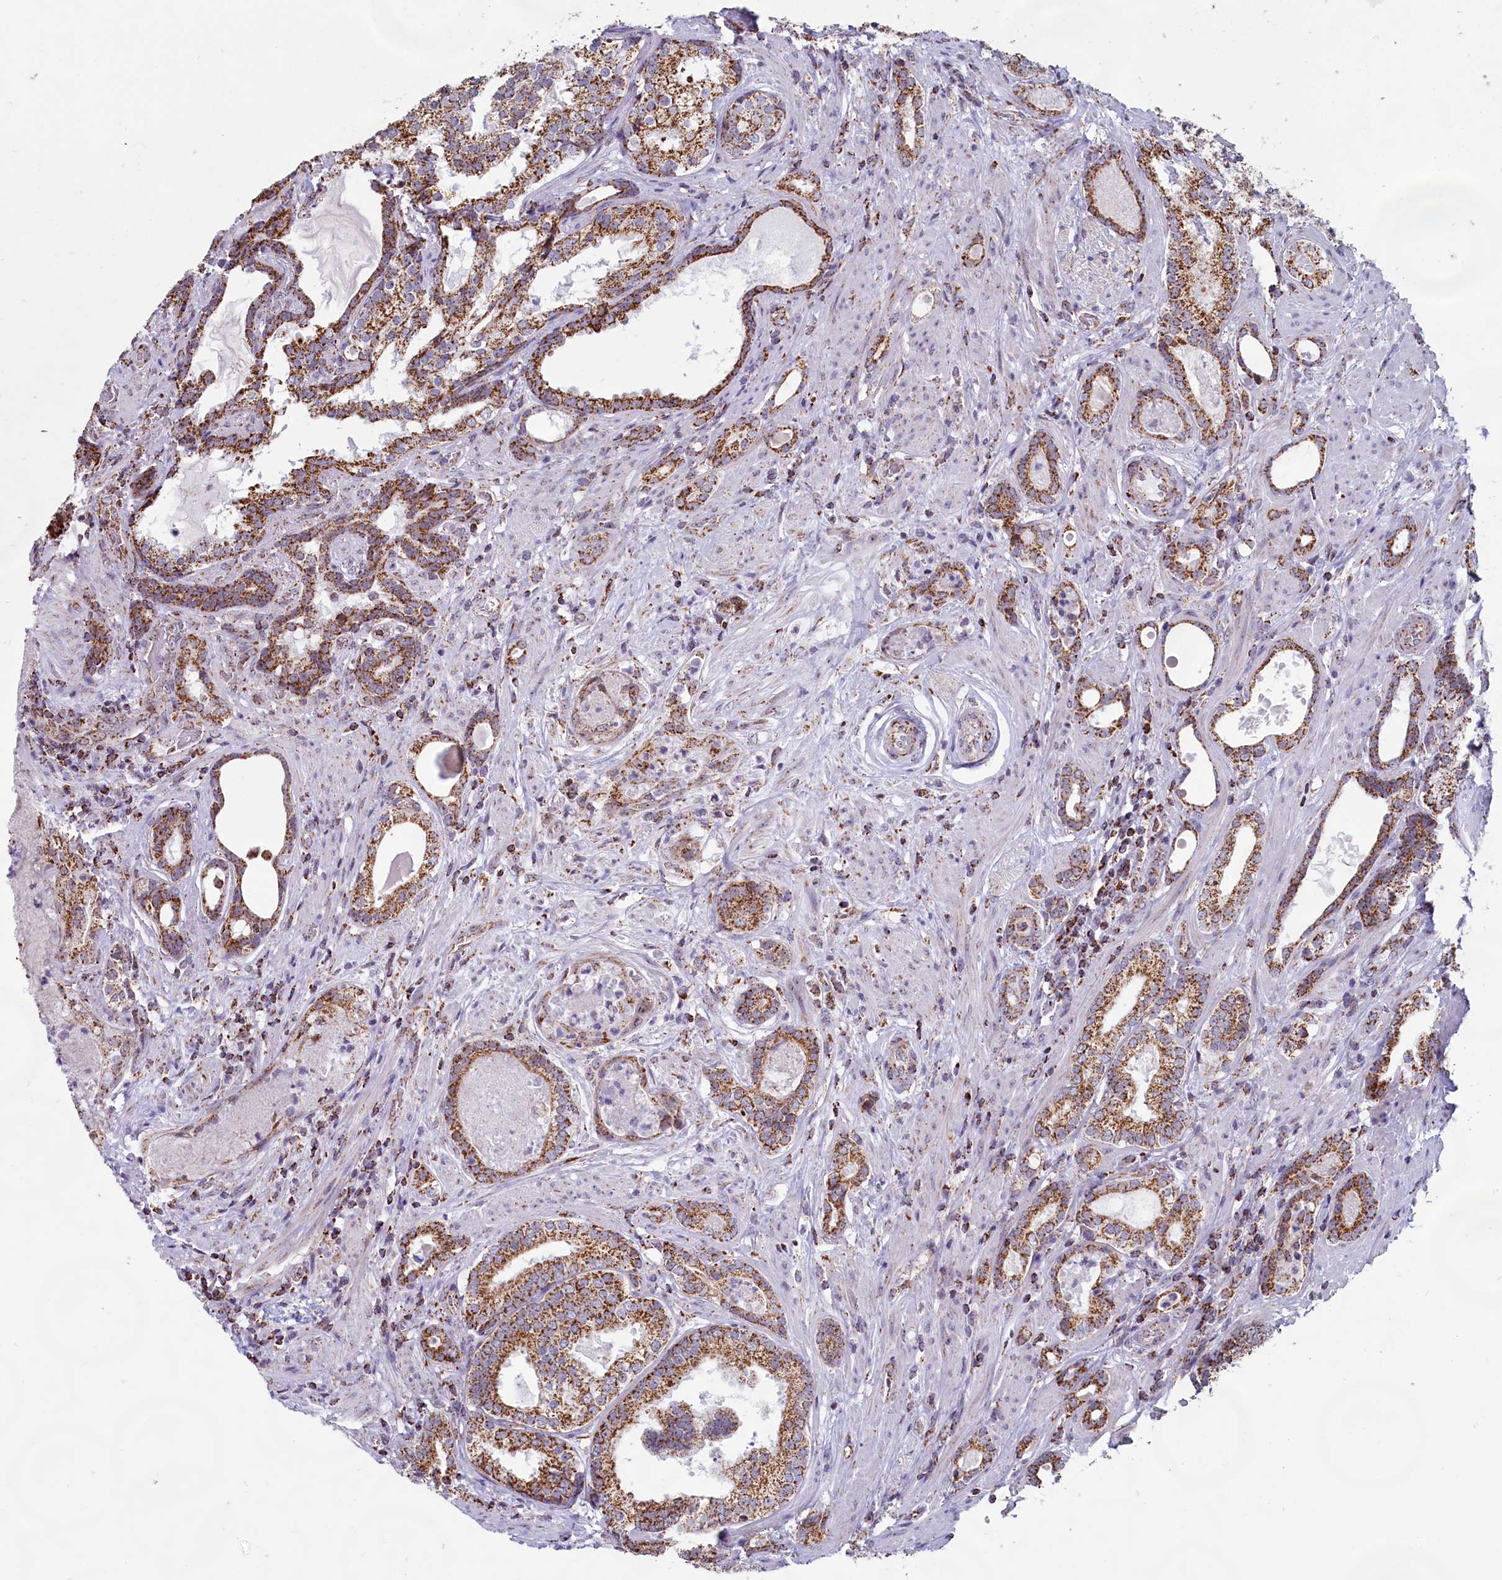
{"staining": {"intensity": "moderate", "quantity": ">75%", "location": "cytoplasmic/membranous"}, "tissue": "prostate cancer", "cell_type": "Tumor cells", "image_type": "cancer", "snomed": [{"axis": "morphology", "description": "Adenocarcinoma, High grade"}, {"axis": "topography", "description": "Prostate"}], "caption": "Moderate cytoplasmic/membranous expression for a protein is seen in approximately >75% of tumor cells of prostate cancer using immunohistochemistry (IHC).", "gene": "C1D", "patient": {"sex": "male", "age": 58}}